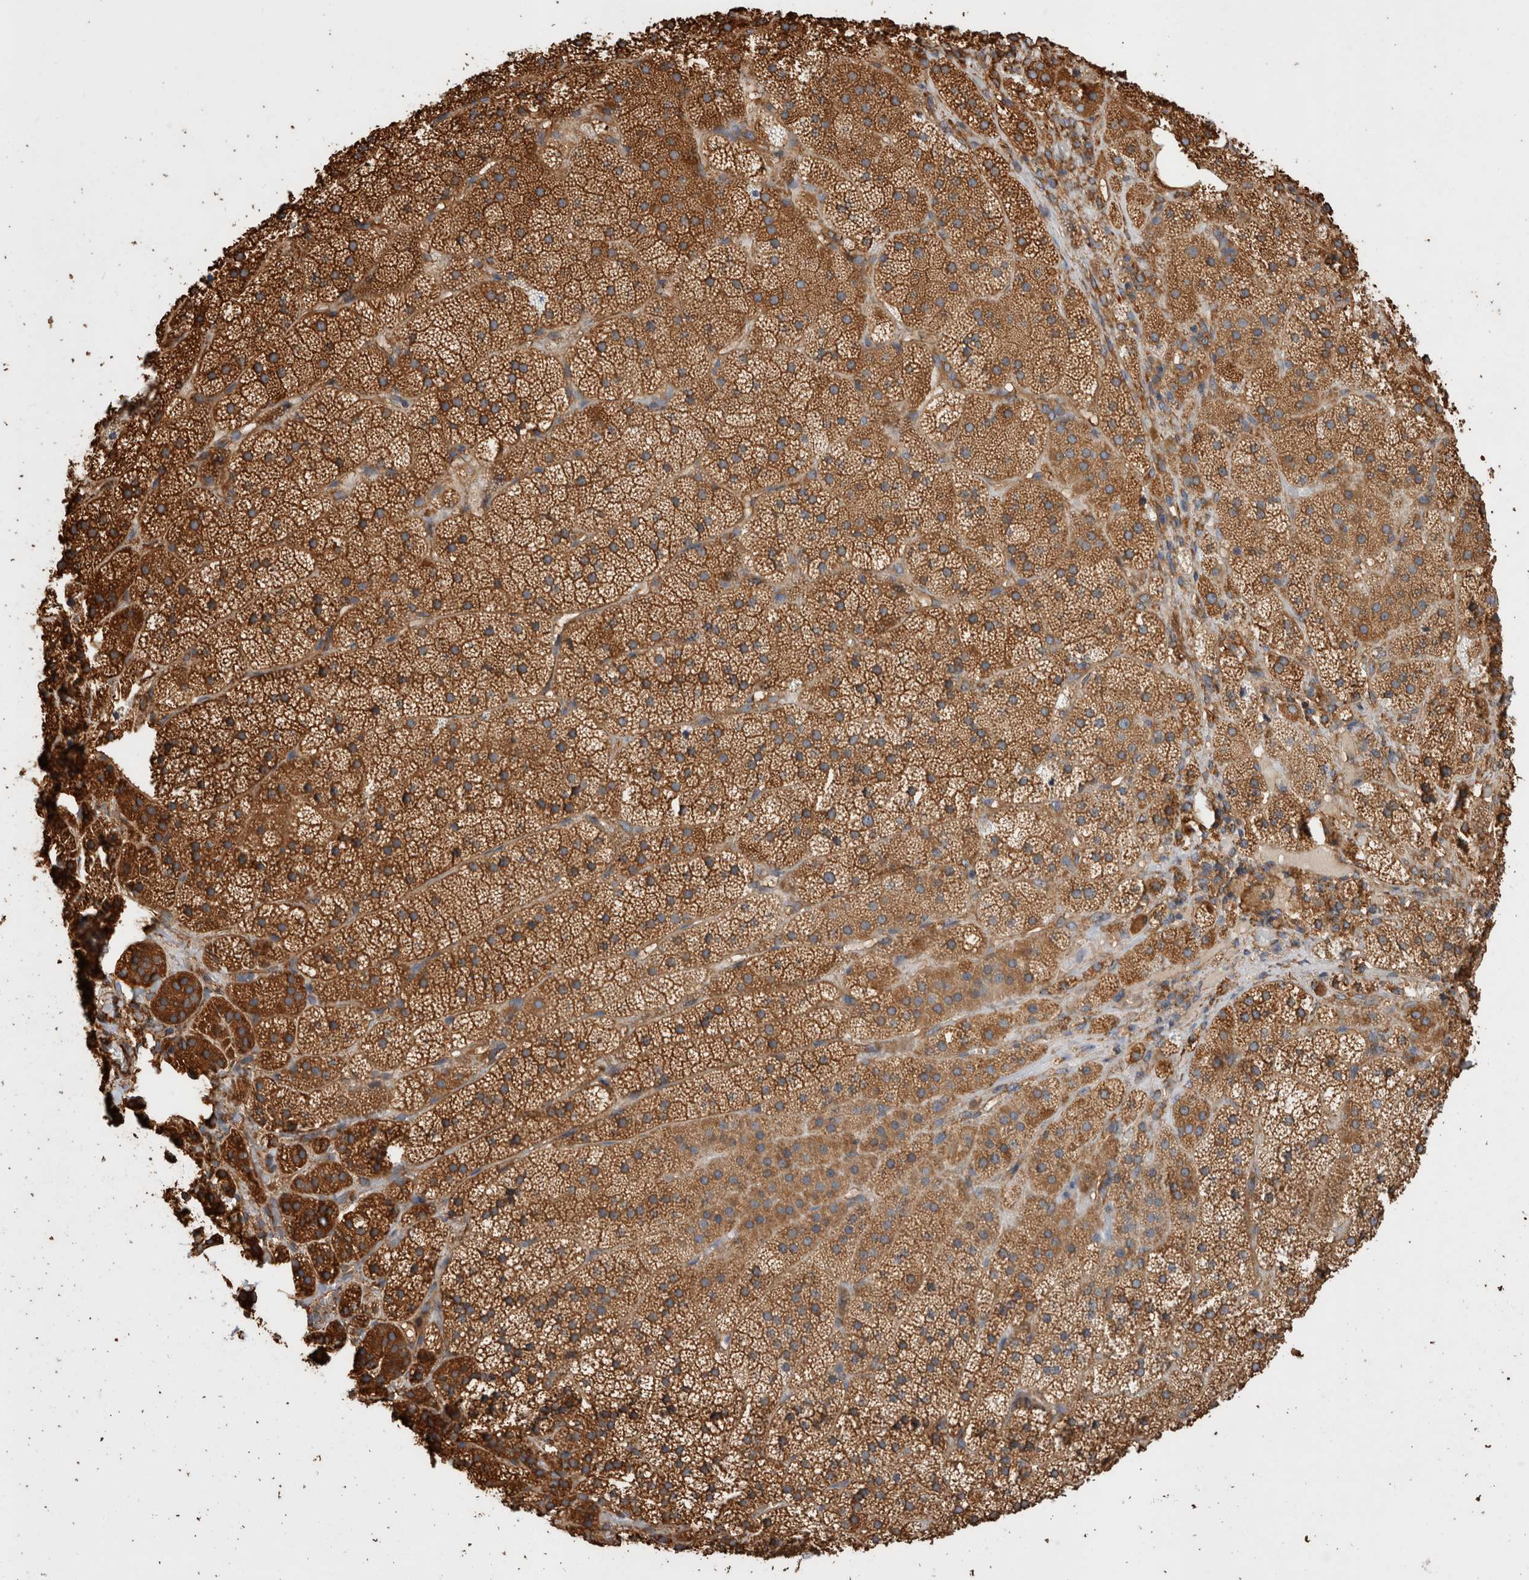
{"staining": {"intensity": "moderate", "quantity": ">75%", "location": "cytoplasmic/membranous"}, "tissue": "adrenal gland", "cell_type": "Glandular cells", "image_type": "normal", "snomed": [{"axis": "morphology", "description": "Normal tissue, NOS"}, {"axis": "topography", "description": "Adrenal gland"}], "caption": "The micrograph displays immunohistochemical staining of normal adrenal gland. There is moderate cytoplasmic/membranous positivity is present in about >75% of glandular cells.", "gene": "ZNF397", "patient": {"sex": "female", "age": 44}}